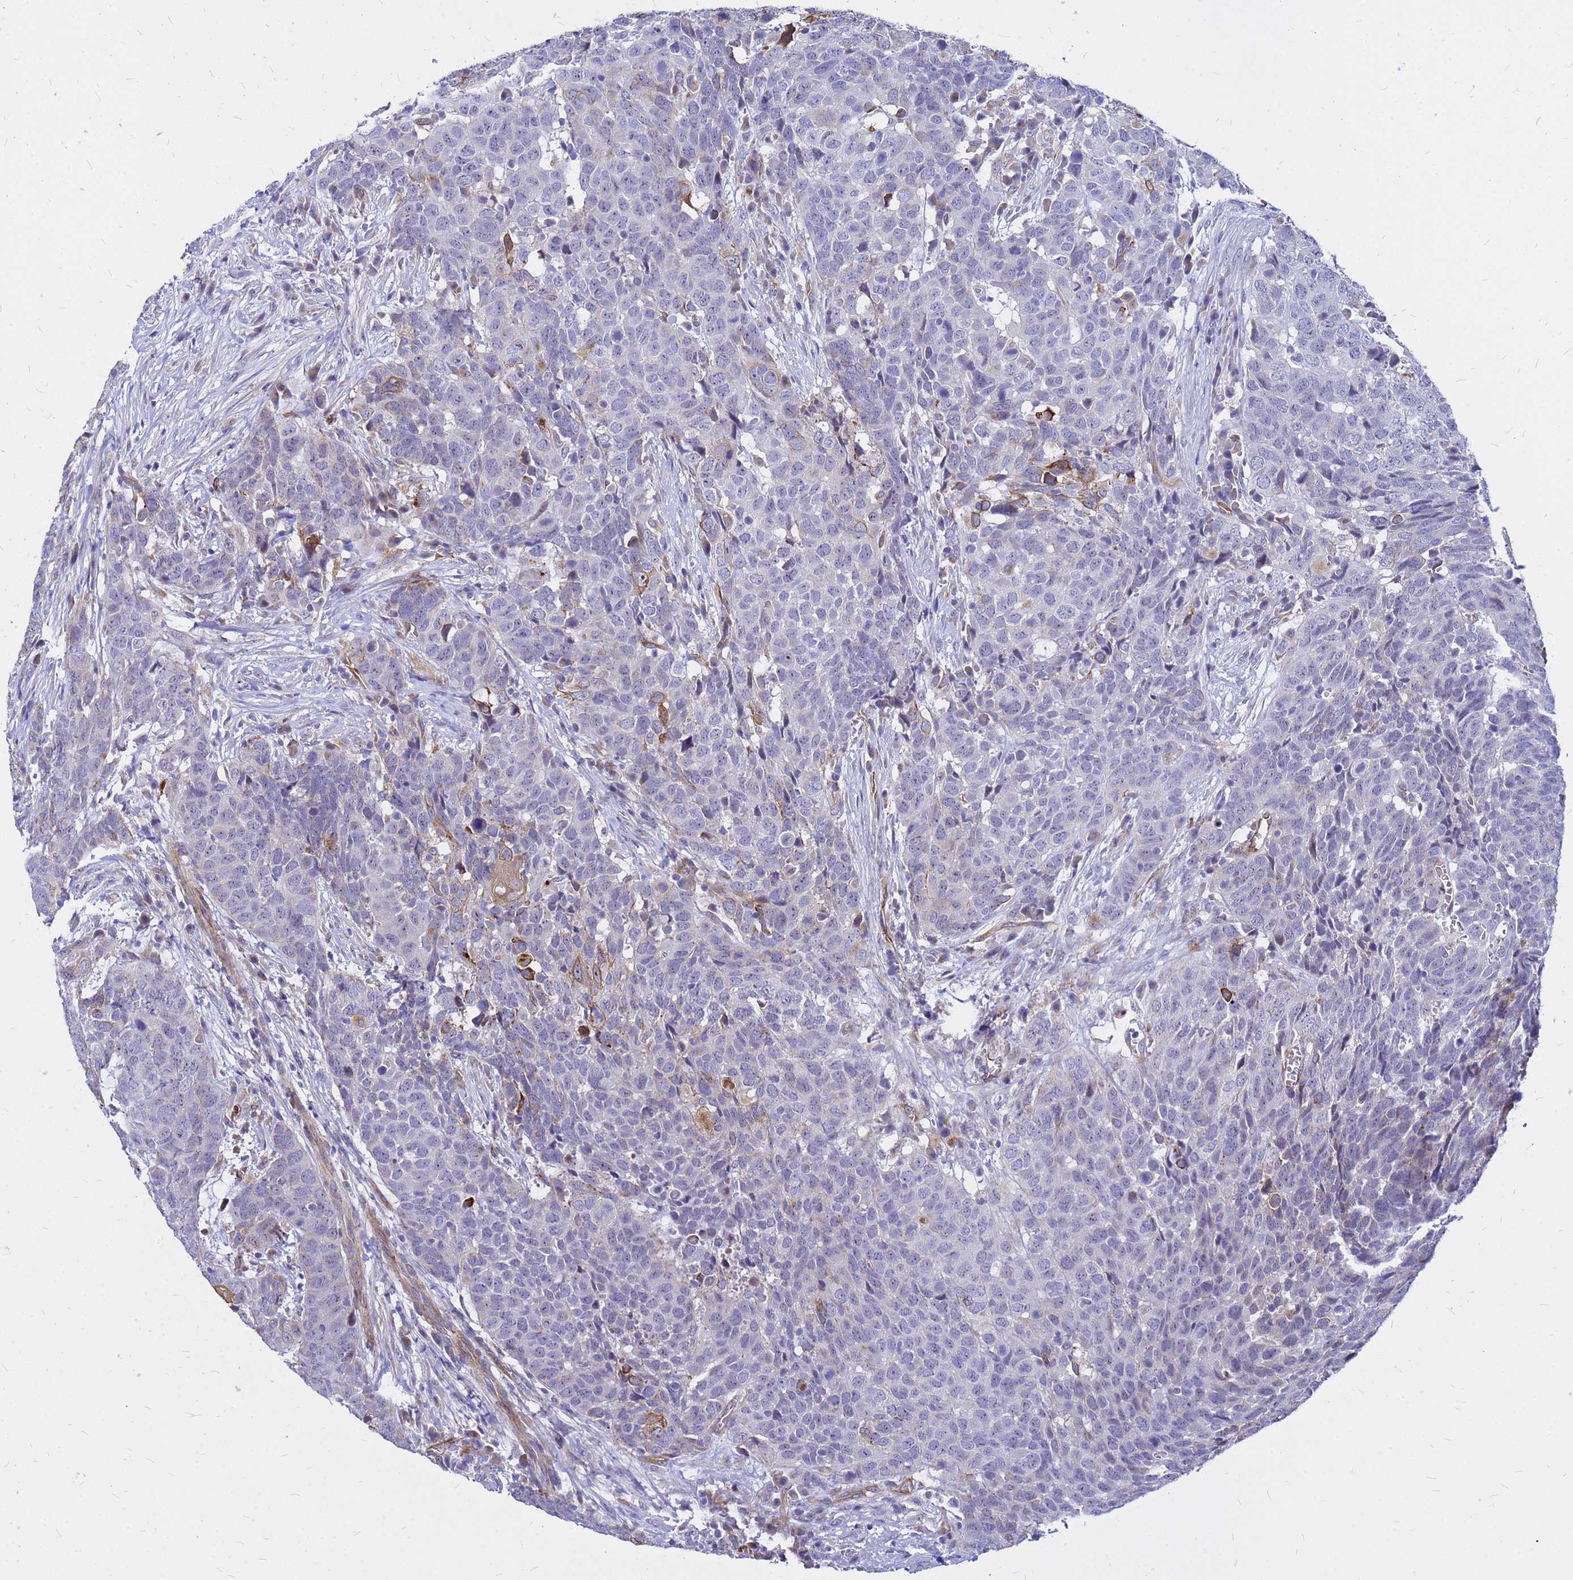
{"staining": {"intensity": "moderate", "quantity": "<25%", "location": "cytoplasmic/membranous"}, "tissue": "head and neck cancer", "cell_type": "Tumor cells", "image_type": "cancer", "snomed": [{"axis": "morphology", "description": "Squamous cell carcinoma, NOS"}, {"axis": "topography", "description": "Head-Neck"}], "caption": "Protein expression analysis of head and neck cancer displays moderate cytoplasmic/membranous expression in about <25% of tumor cells.", "gene": "NOSTRIN", "patient": {"sex": "male", "age": 66}}